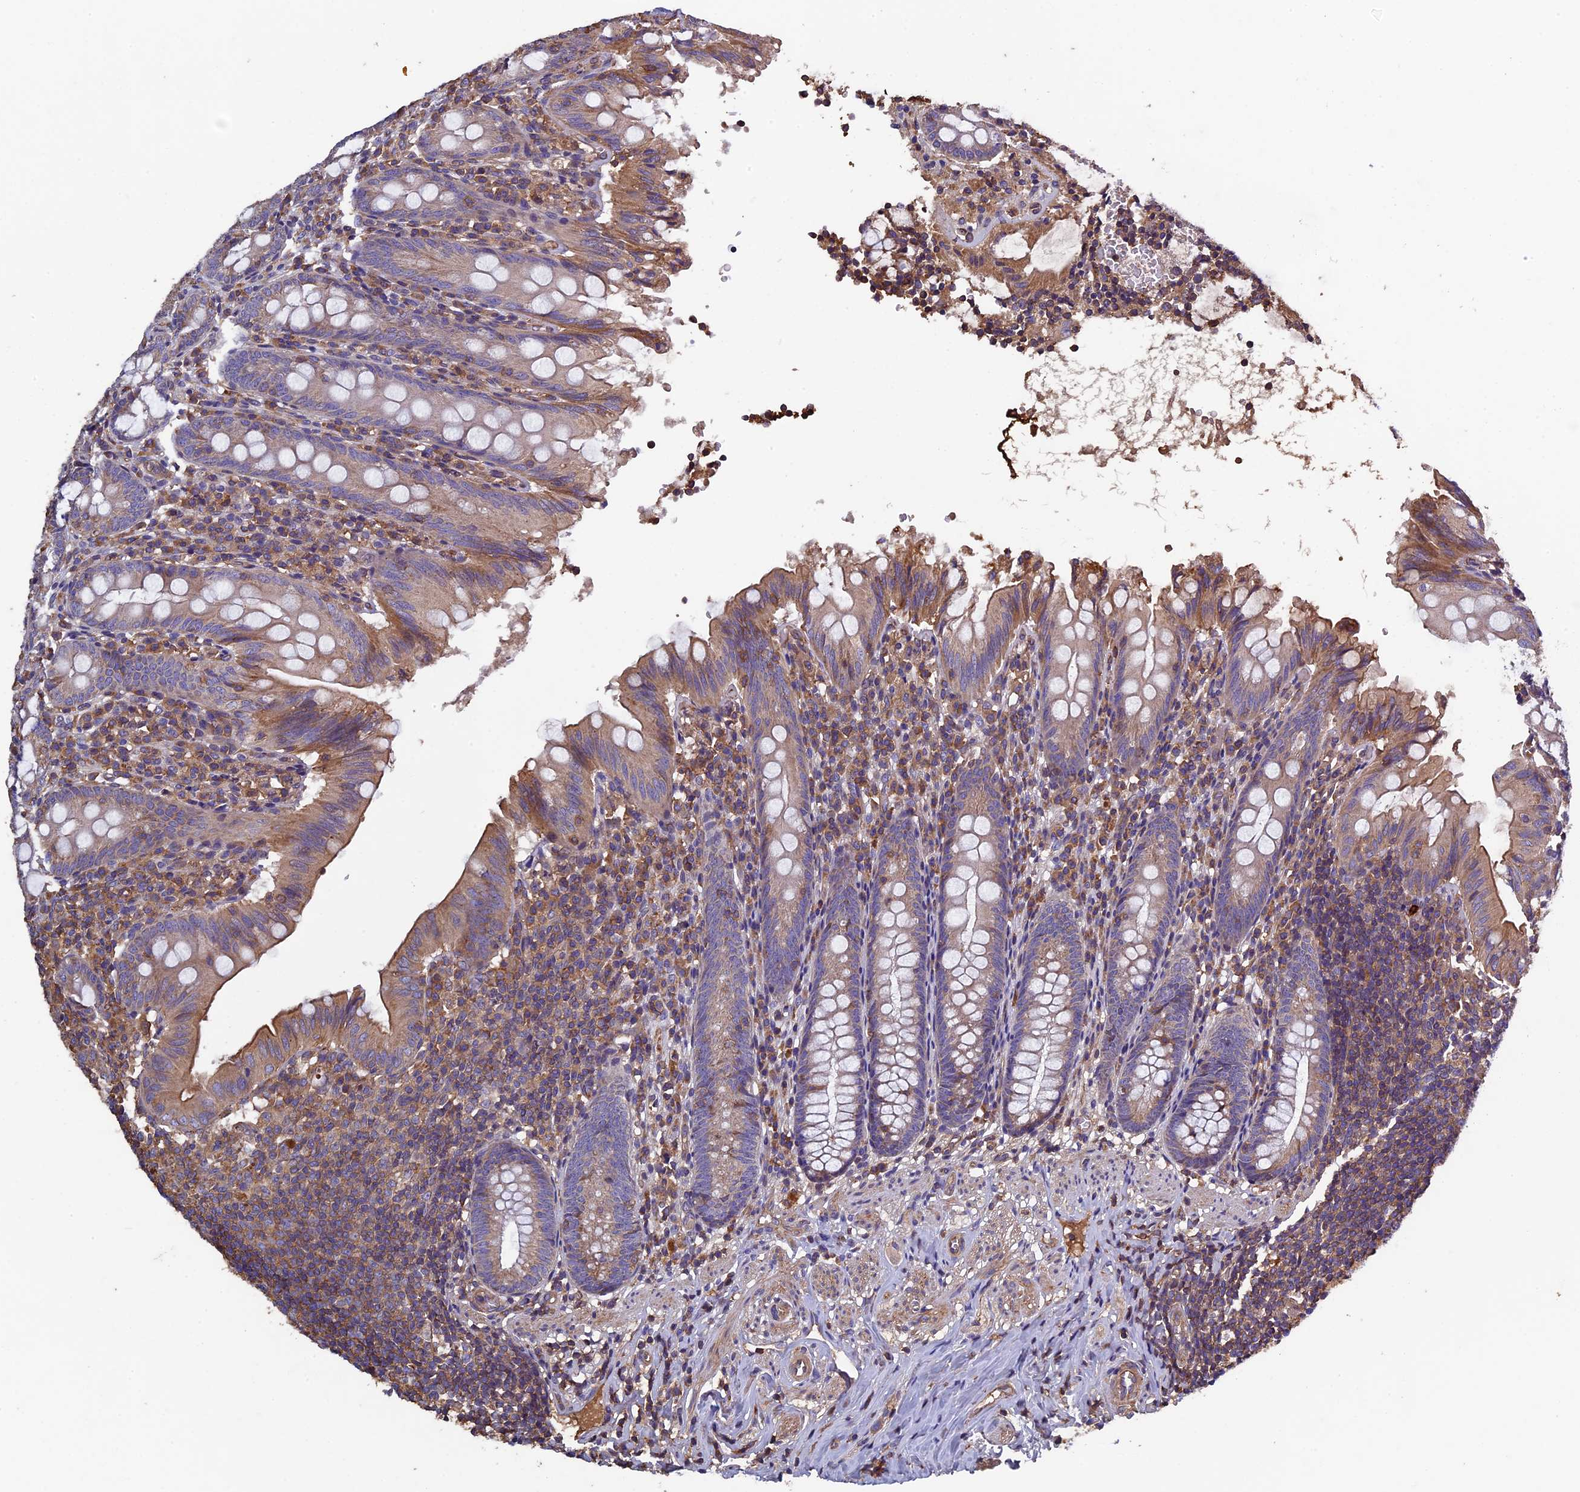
{"staining": {"intensity": "moderate", "quantity": "25%-75%", "location": "cytoplasmic/membranous"}, "tissue": "appendix", "cell_type": "Glandular cells", "image_type": "normal", "snomed": [{"axis": "morphology", "description": "Normal tissue, NOS"}, {"axis": "topography", "description": "Appendix"}], "caption": "An immunohistochemistry histopathology image of unremarkable tissue is shown. Protein staining in brown shows moderate cytoplasmic/membranous positivity in appendix within glandular cells.", "gene": "CCDC153", "patient": {"sex": "male", "age": 55}}